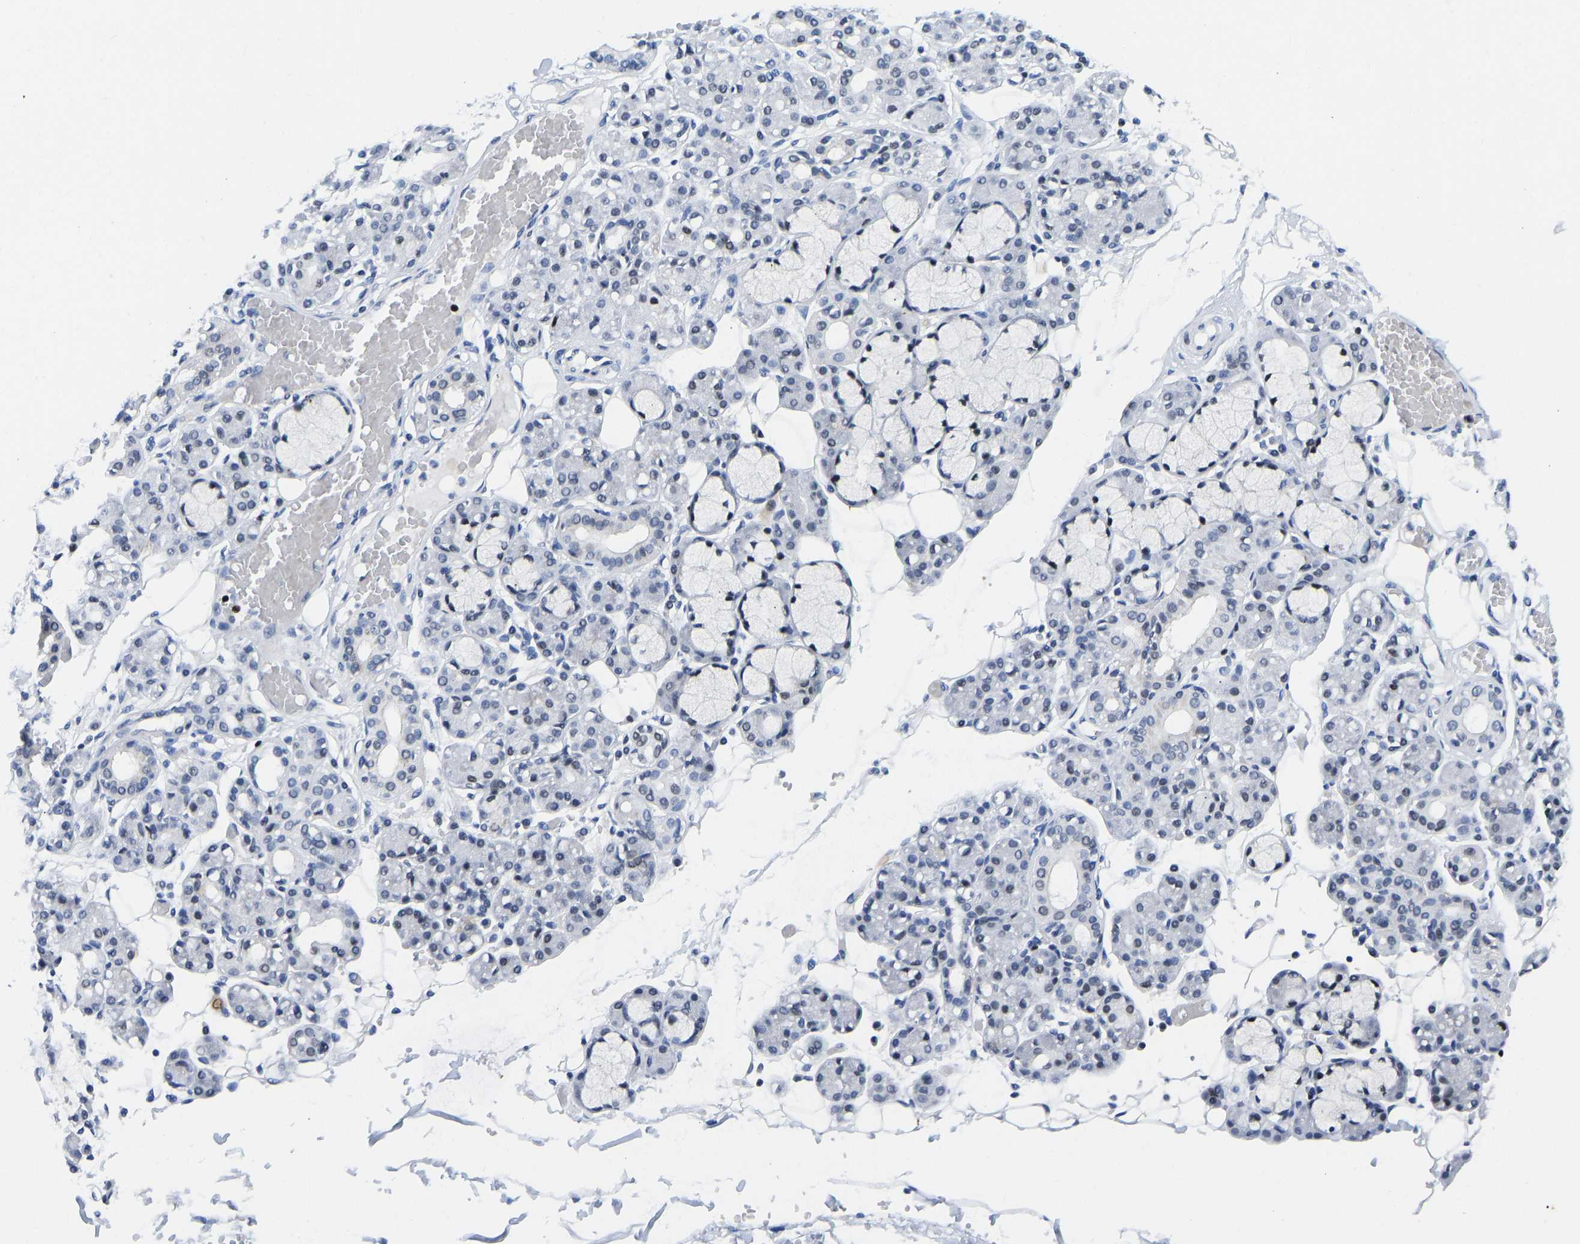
{"staining": {"intensity": "negative", "quantity": "none", "location": "none"}, "tissue": "salivary gland", "cell_type": "Glandular cells", "image_type": "normal", "snomed": [{"axis": "morphology", "description": "Normal tissue, NOS"}, {"axis": "topography", "description": "Salivary gland"}], "caption": "There is no significant expression in glandular cells of salivary gland.", "gene": "TCF7", "patient": {"sex": "male", "age": 63}}